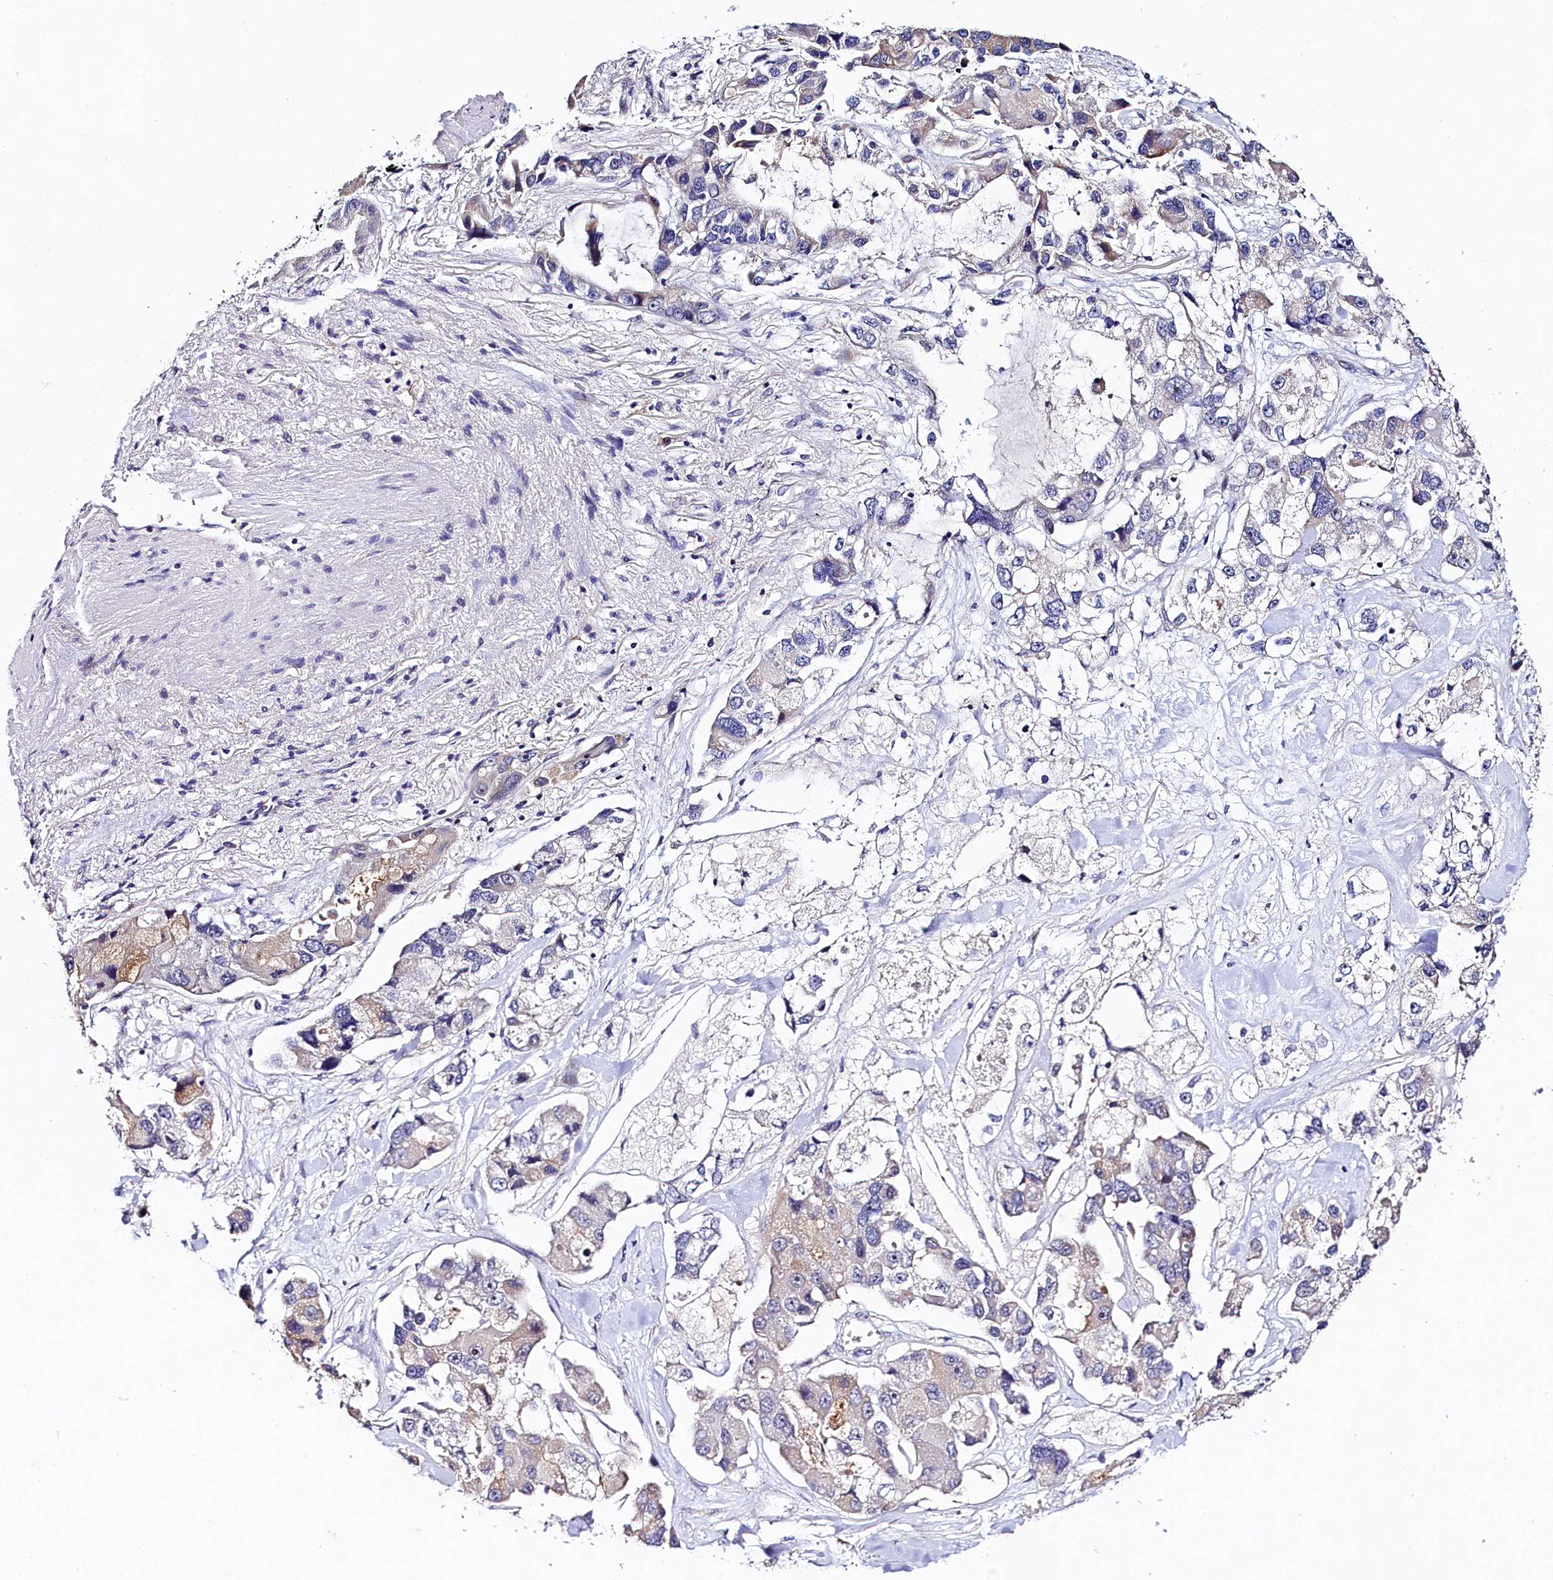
{"staining": {"intensity": "negative", "quantity": "none", "location": "none"}, "tissue": "lung cancer", "cell_type": "Tumor cells", "image_type": "cancer", "snomed": [{"axis": "morphology", "description": "Adenocarcinoma, NOS"}, {"axis": "topography", "description": "Lung"}], "caption": "Immunohistochemistry (IHC) of human lung cancer shows no expression in tumor cells.", "gene": "FXYD6", "patient": {"sex": "female", "age": 54}}